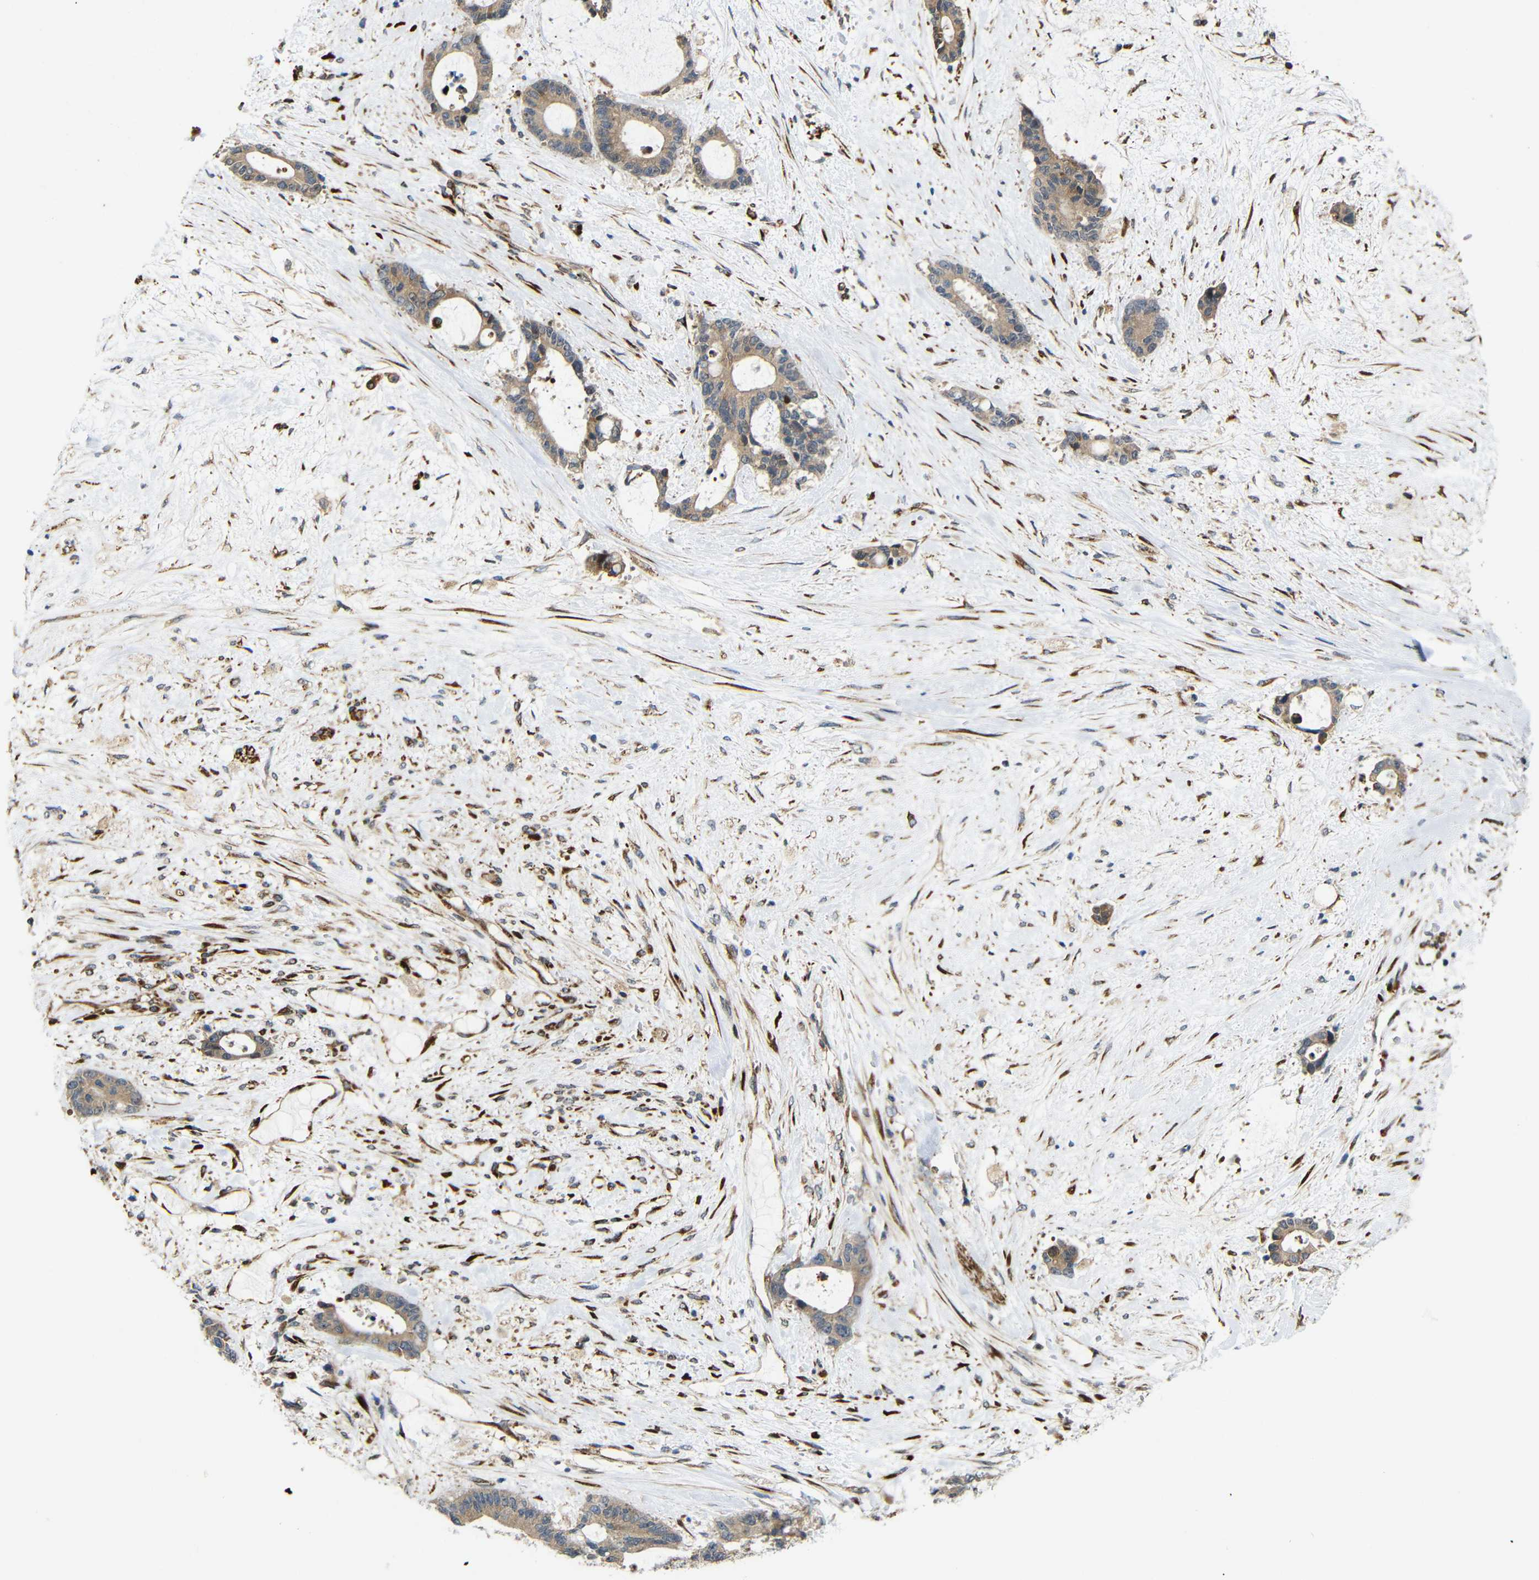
{"staining": {"intensity": "weak", "quantity": ">75%", "location": "cytoplasmic/membranous"}, "tissue": "liver cancer", "cell_type": "Tumor cells", "image_type": "cancer", "snomed": [{"axis": "morphology", "description": "Normal tissue, NOS"}, {"axis": "morphology", "description": "Cholangiocarcinoma"}, {"axis": "topography", "description": "Liver"}, {"axis": "topography", "description": "Peripheral nerve tissue"}], "caption": "A low amount of weak cytoplasmic/membranous expression is present in approximately >75% of tumor cells in liver cholangiocarcinoma tissue. (brown staining indicates protein expression, while blue staining denotes nuclei).", "gene": "P3H2", "patient": {"sex": "female", "age": 73}}